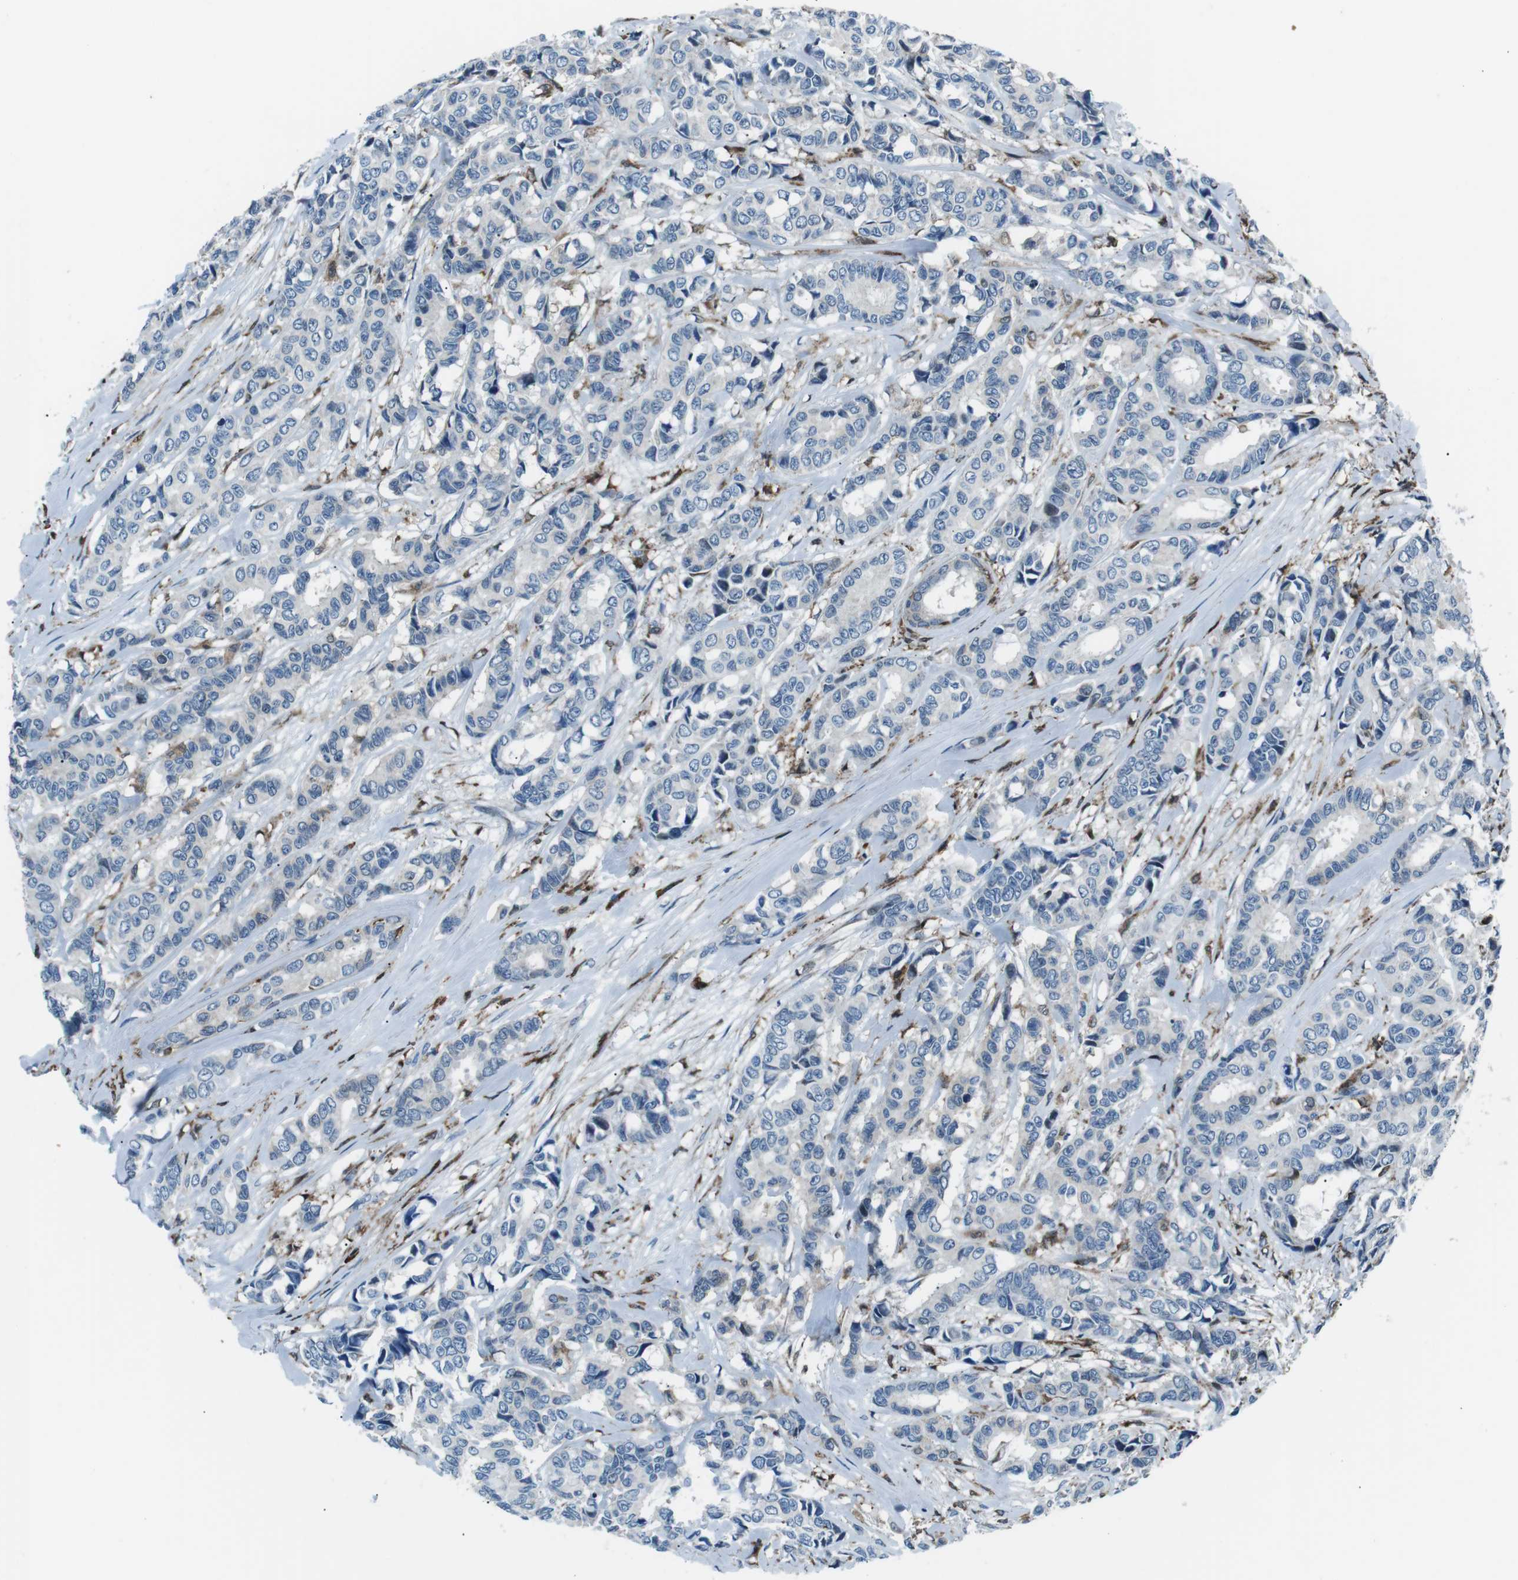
{"staining": {"intensity": "negative", "quantity": "none", "location": "none"}, "tissue": "breast cancer", "cell_type": "Tumor cells", "image_type": "cancer", "snomed": [{"axis": "morphology", "description": "Duct carcinoma"}, {"axis": "topography", "description": "Breast"}], "caption": "DAB immunohistochemical staining of human breast cancer (invasive ductal carcinoma) exhibits no significant expression in tumor cells. (DAB (3,3'-diaminobenzidine) IHC with hematoxylin counter stain).", "gene": "BLNK", "patient": {"sex": "female", "age": 87}}